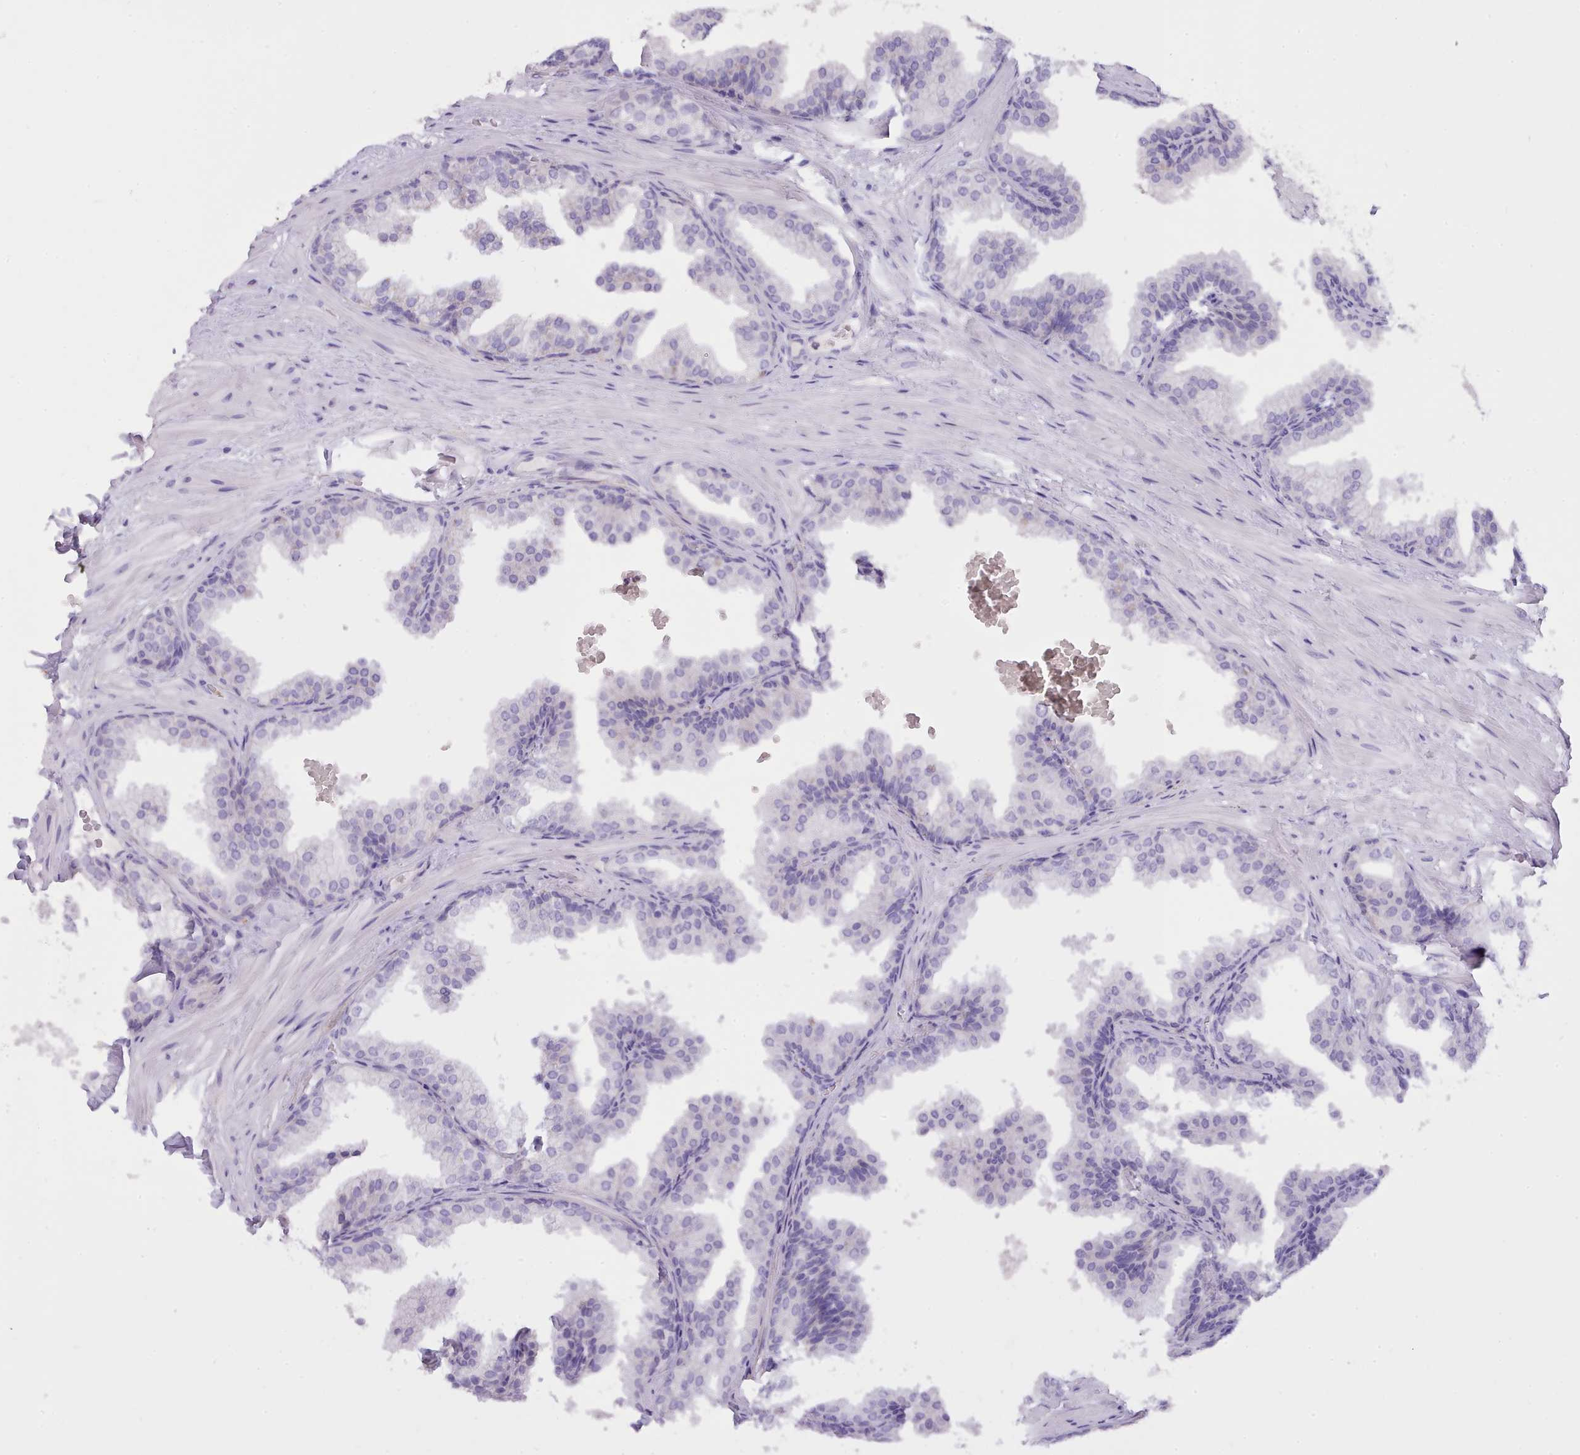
{"staining": {"intensity": "negative", "quantity": "none", "location": "none"}, "tissue": "prostate", "cell_type": "Glandular cells", "image_type": "normal", "snomed": [{"axis": "morphology", "description": "Normal tissue, NOS"}, {"axis": "topography", "description": "Prostate"}], "caption": "IHC photomicrograph of unremarkable prostate stained for a protein (brown), which displays no expression in glandular cells. (Brightfield microscopy of DAB (3,3'-diaminobenzidine) immunohistochemistry at high magnification).", "gene": "CYP2A13", "patient": {"sex": "male", "age": 37}}